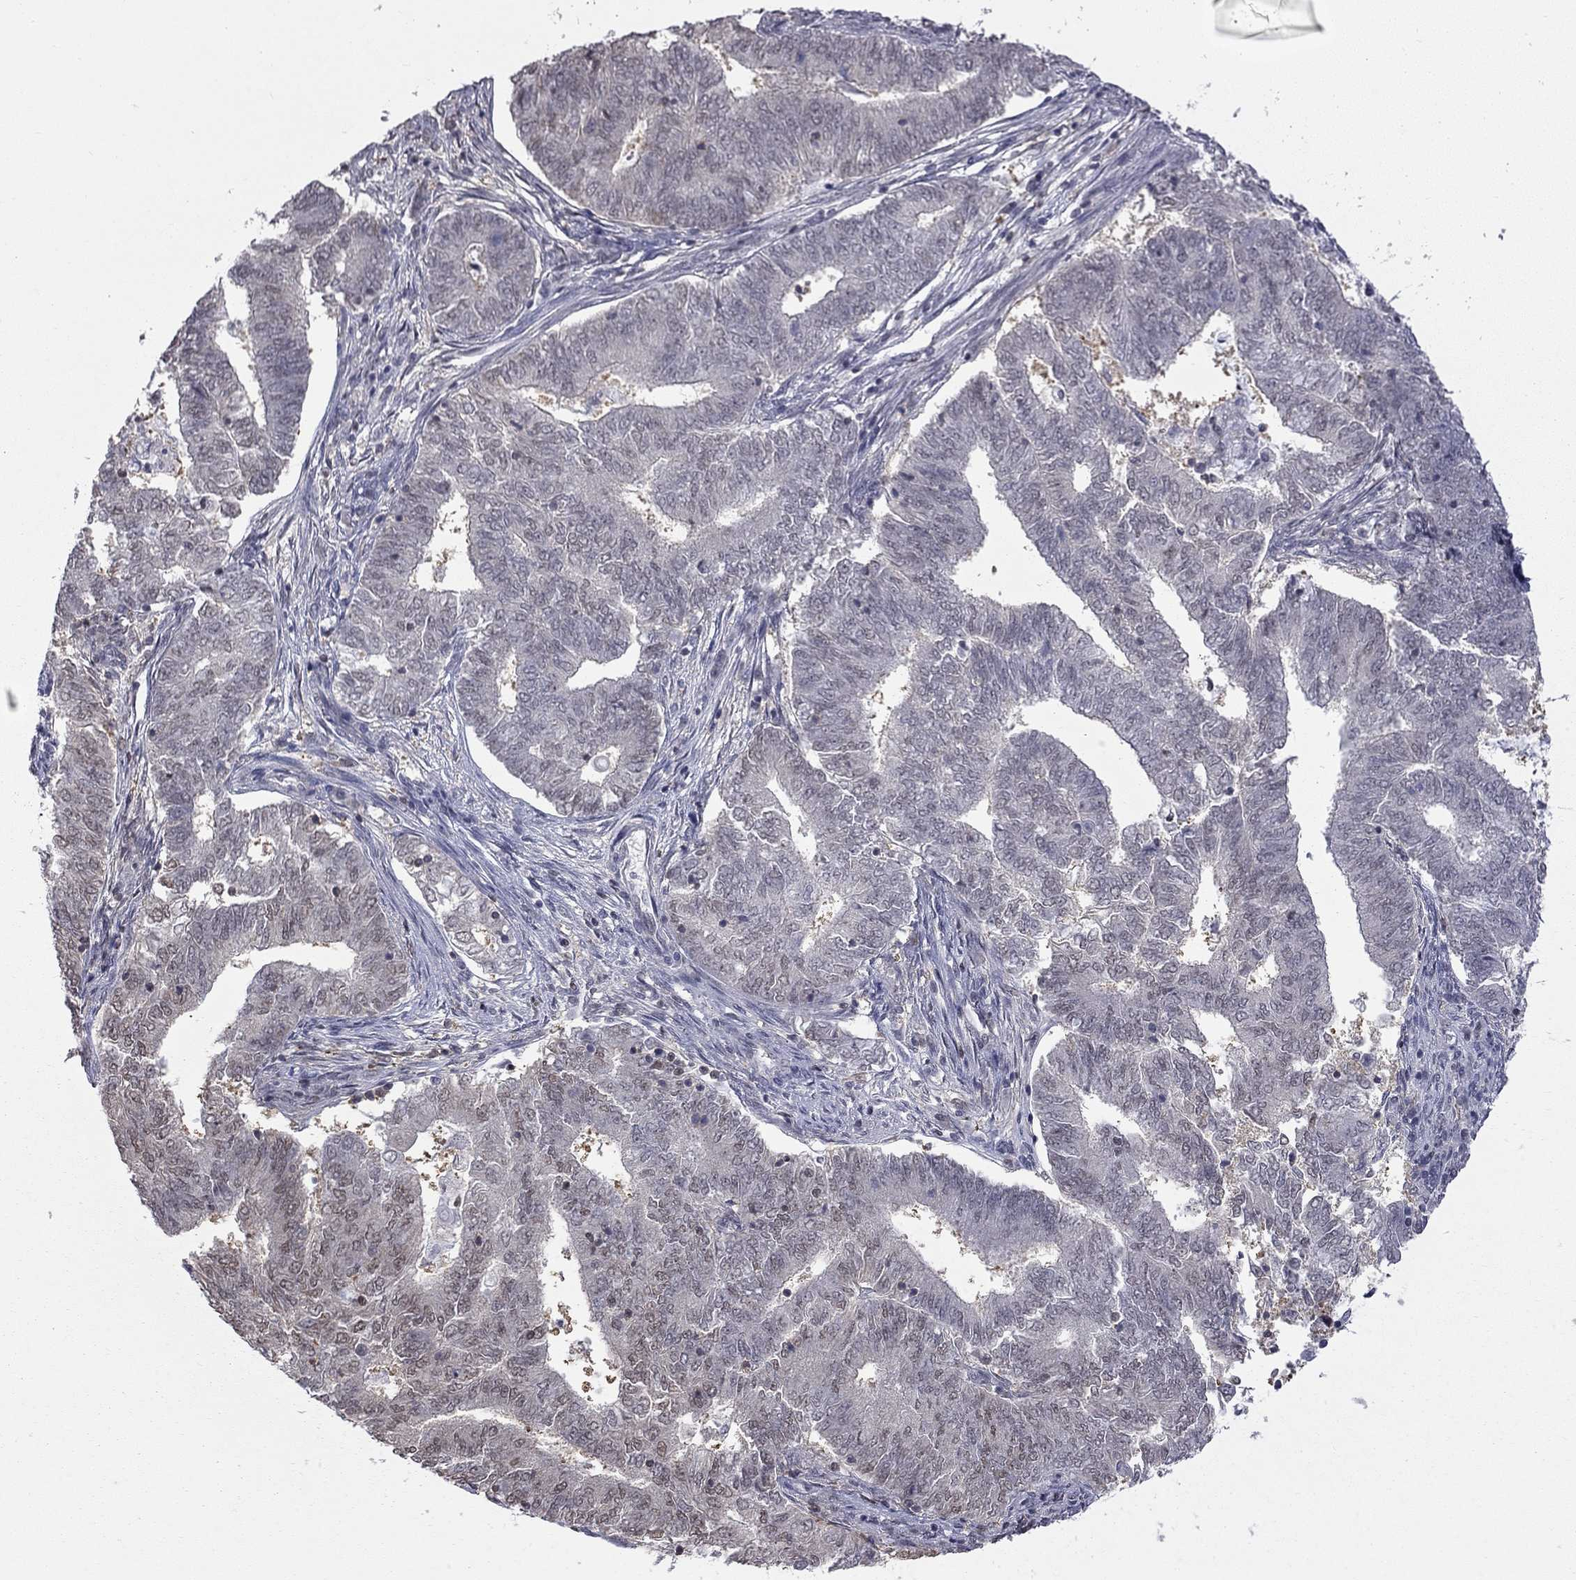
{"staining": {"intensity": "negative", "quantity": "none", "location": "none"}, "tissue": "endometrial cancer", "cell_type": "Tumor cells", "image_type": "cancer", "snomed": [{"axis": "morphology", "description": "Adenocarcinoma, NOS"}, {"axis": "topography", "description": "Endometrium"}], "caption": "Immunohistochemical staining of endometrial cancer exhibits no significant expression in tumor cells.", "gene": "RFWD3", "patient": {"sex": "female", "age": 62}}